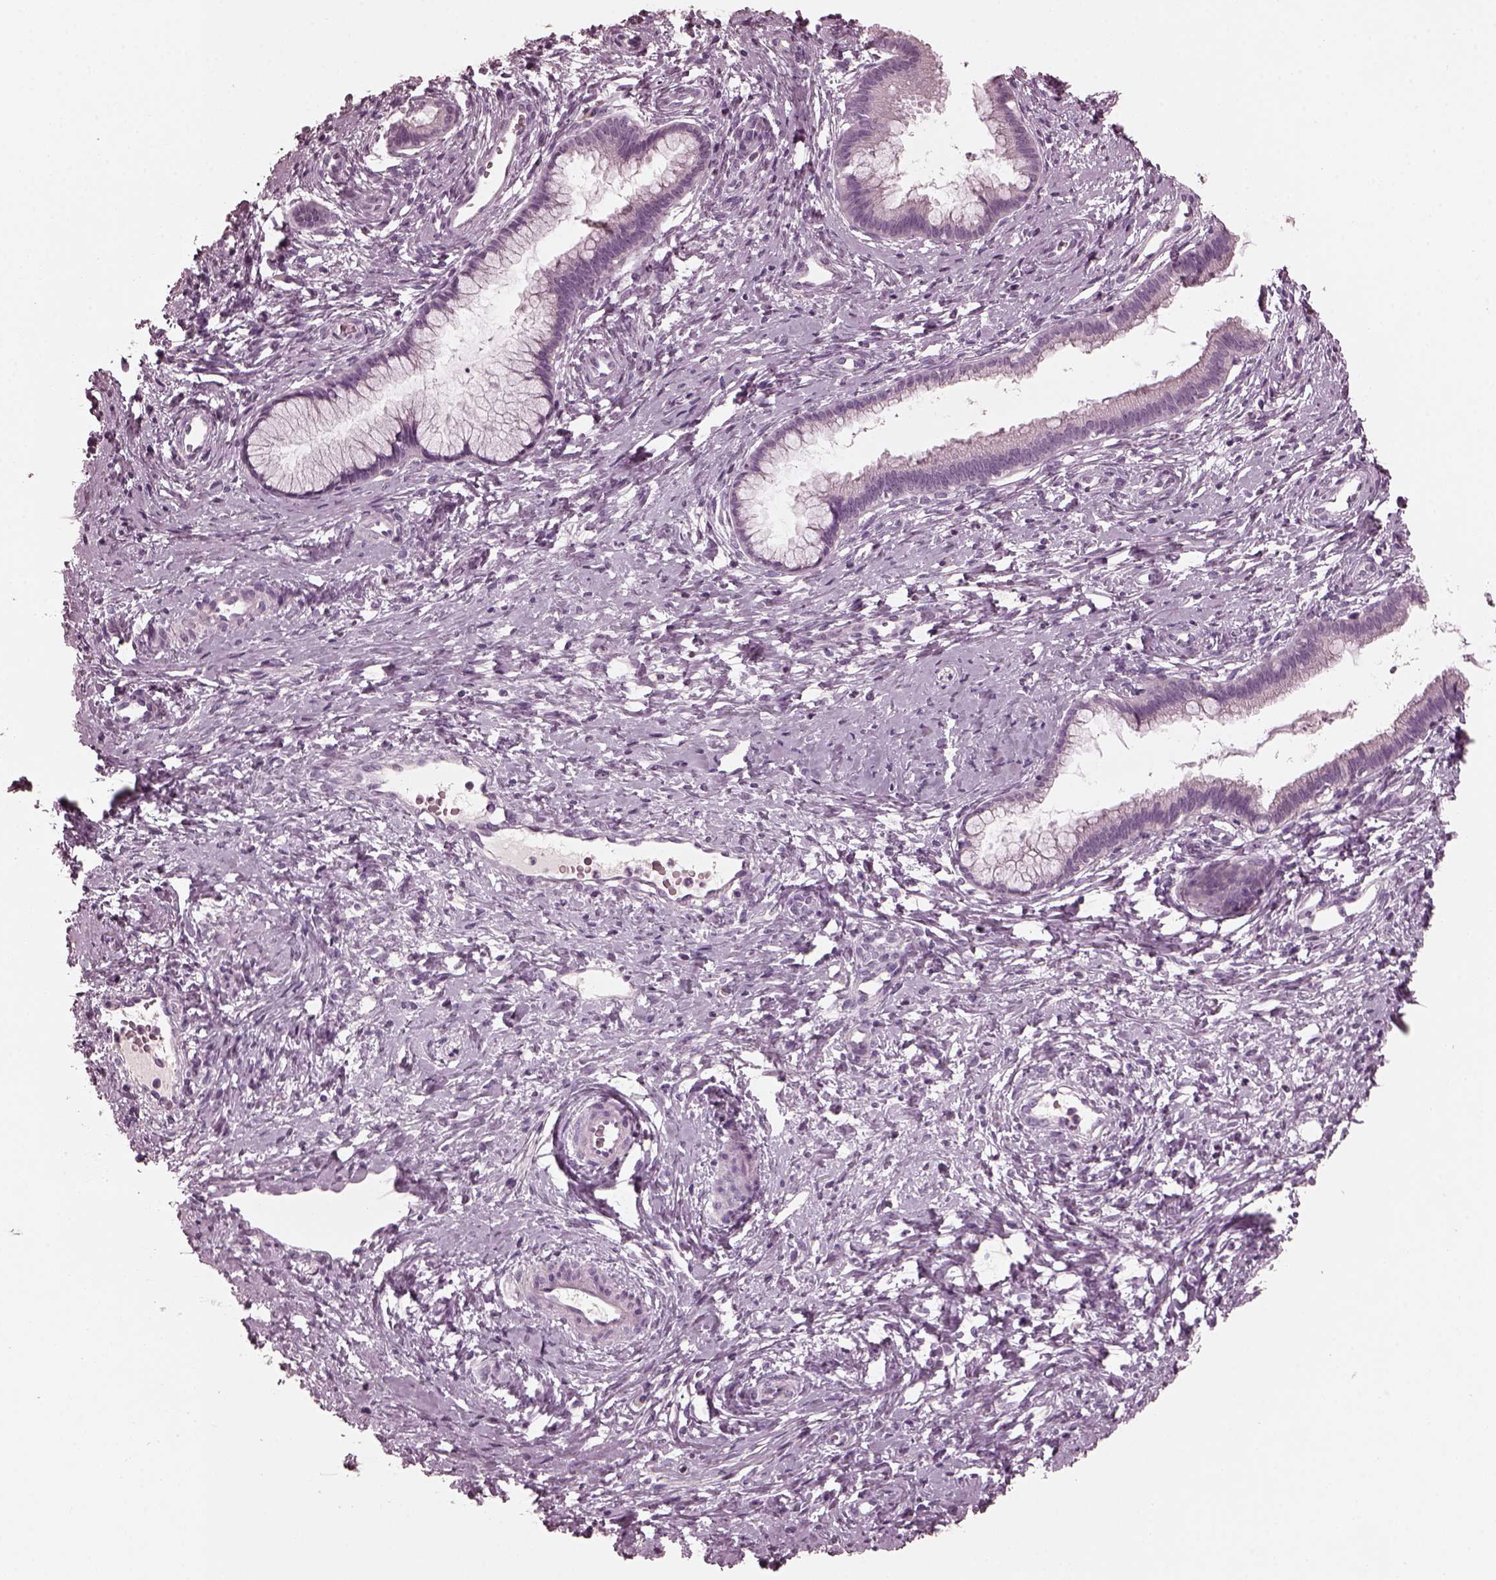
{"staining": {"intensity": "negative", "quantity": "none", "location": "none"}, "tissue": "cervical cancer", "cell_type": "Tumor cells", "image_type": "cancer", "snomed": [{"axis": "morphology", "description": "Squamous cell carcinoma, NOS"}, {"axis": "topography", "description": "Cervix"}], "caption": "This photomicrograph is of cervical squamous cell carcinoma stained with immunohistochemistry to label a protein in brown with the nuclei are counter-stained blue. There is no positivity in tumor cells. (DAB immunohistochemistry visualized using brightfield microscopy, high magnification).", "gene": "CGA", "patient": {"sex": "female", "age": 32}}